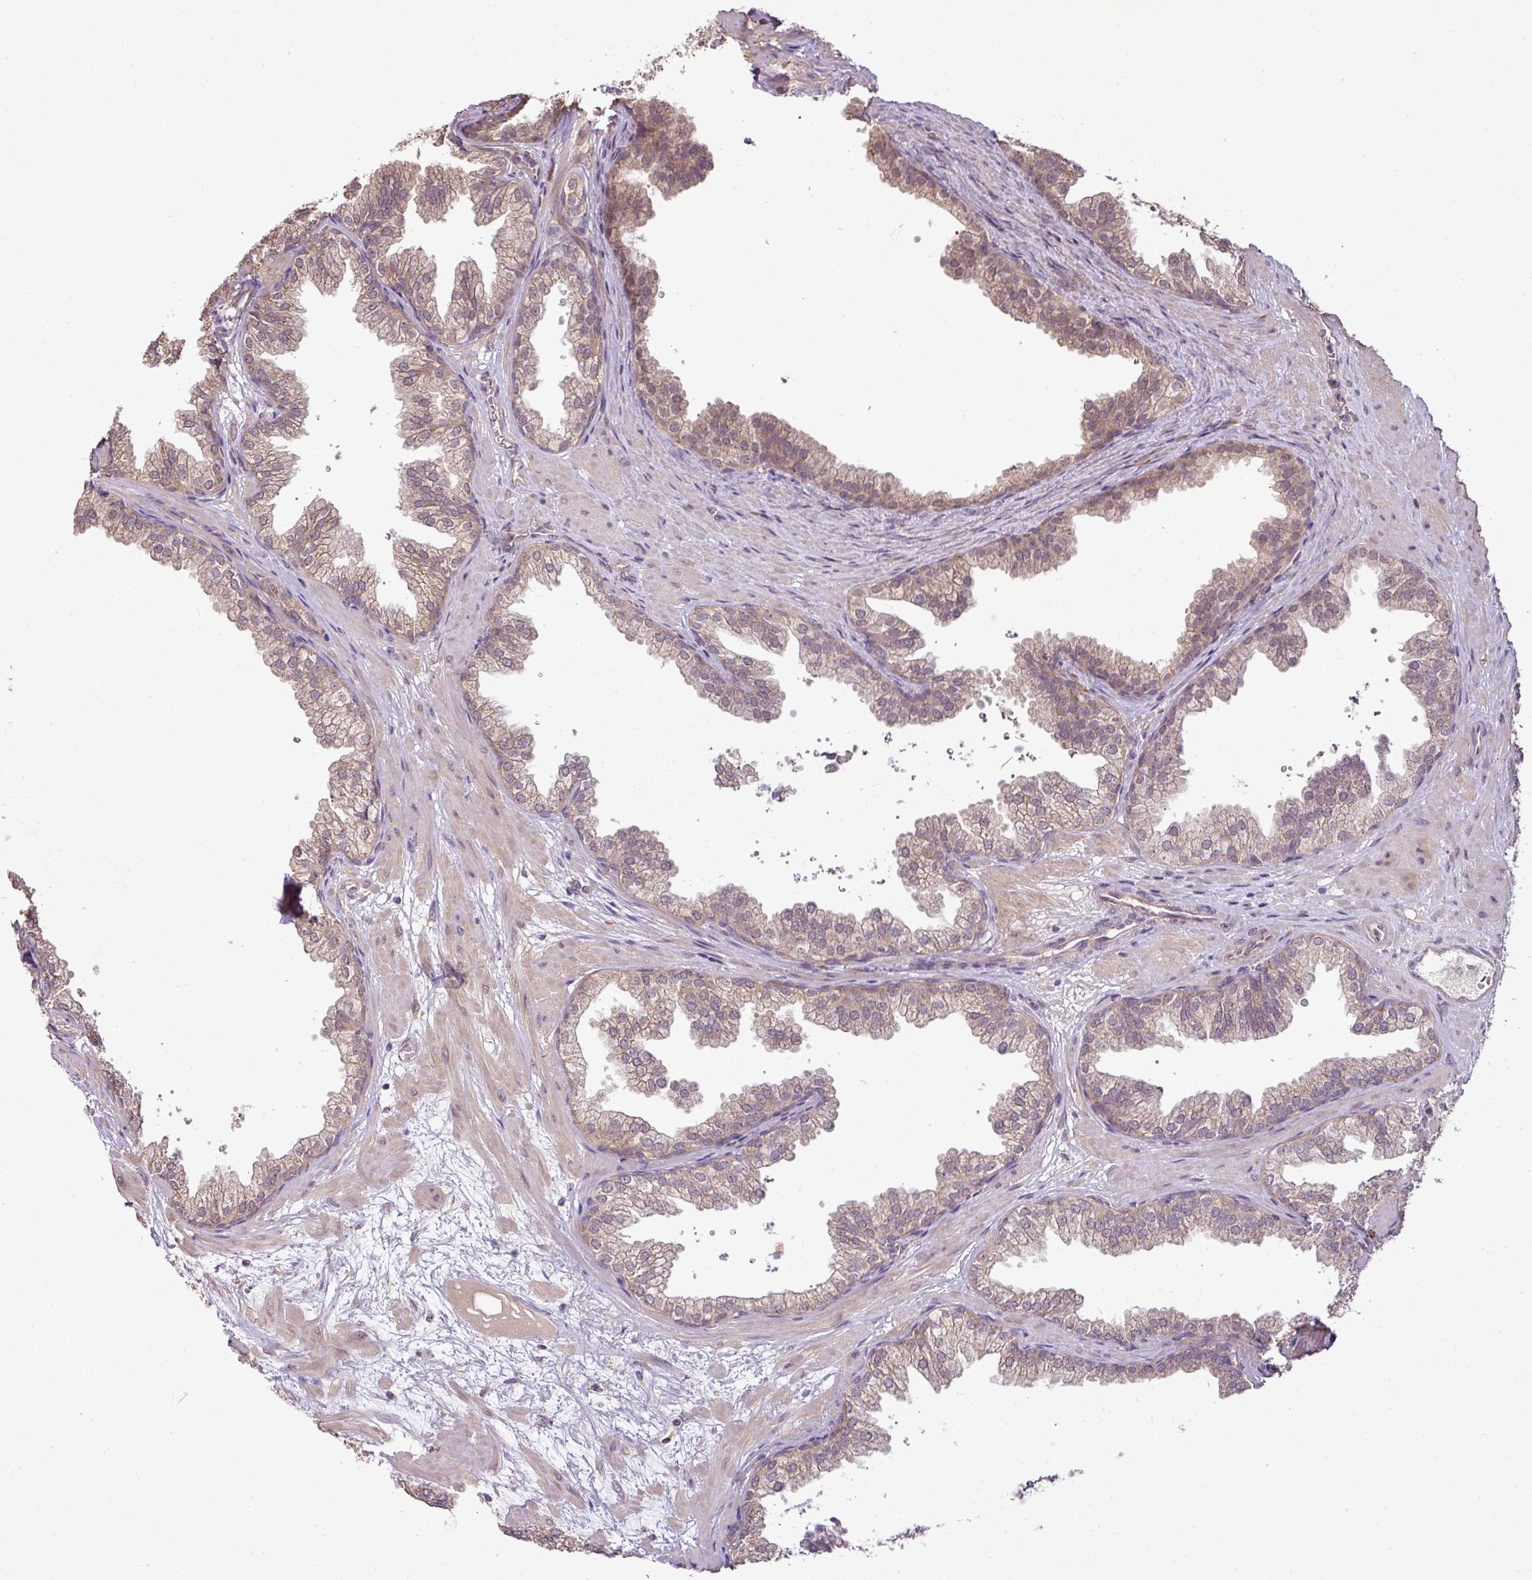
{"staining": {"intensity": "weak", "quantity": ">75%", "location": "cytoplasmic/membranous"}, "tissue": "prostate", "cell_type": "Glandular cells", "image_type": "normal", "snomed": [{"axis": "morphology", "description": "Normal tissue, NOS"}, {"axis": "topography", "description": "Prostate"}], "caption": "Weak cytoplasmic/membranous expression is present in about >75% of glandular cells in benign prostate.", "gene": "DNAAF4", "patient": {"sex": "male", "age": 37}}